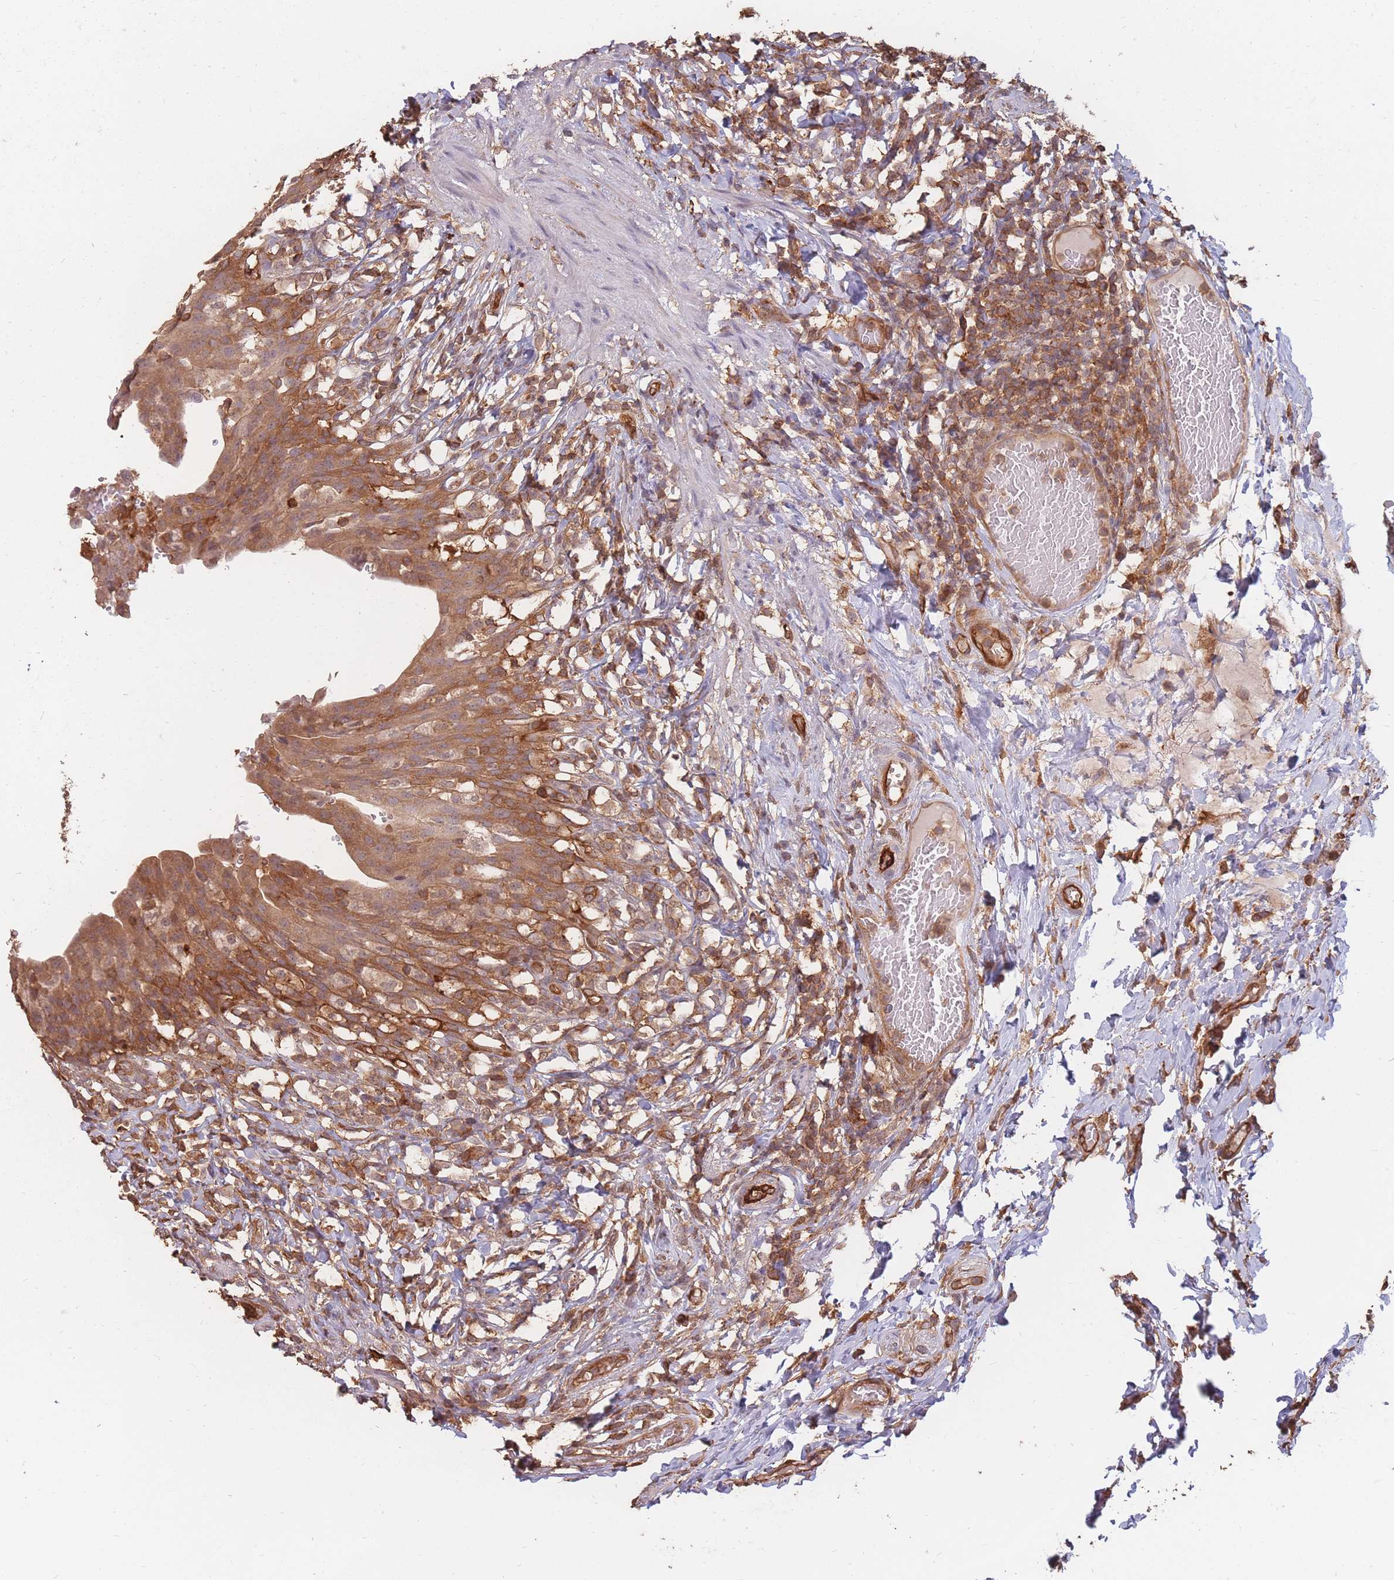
{"staining": {"intensity": "moderate", "quantity": ">75%", "location": "cytoplasmic/membranous"}, "tissue": "urinary bladder", "cell_type": "Urothelial cells", "image_type": "normal", "snomed": [{"axis": "morphology", "description": "Normal tissue, NOS"}, {"axis": "morphology", "description": "Inflammation, NOS"}, {"axis": "topography", "description": "Urinary bladder"}], "caption": "This image shows immunohistochemistry staining of normal urinary bladder, with medium moderate cytoplasmic/membranous positivity in about >75% of urothelial cells.", "gene": "PLS3", "patient": {"sex": "male", "age": 64}}